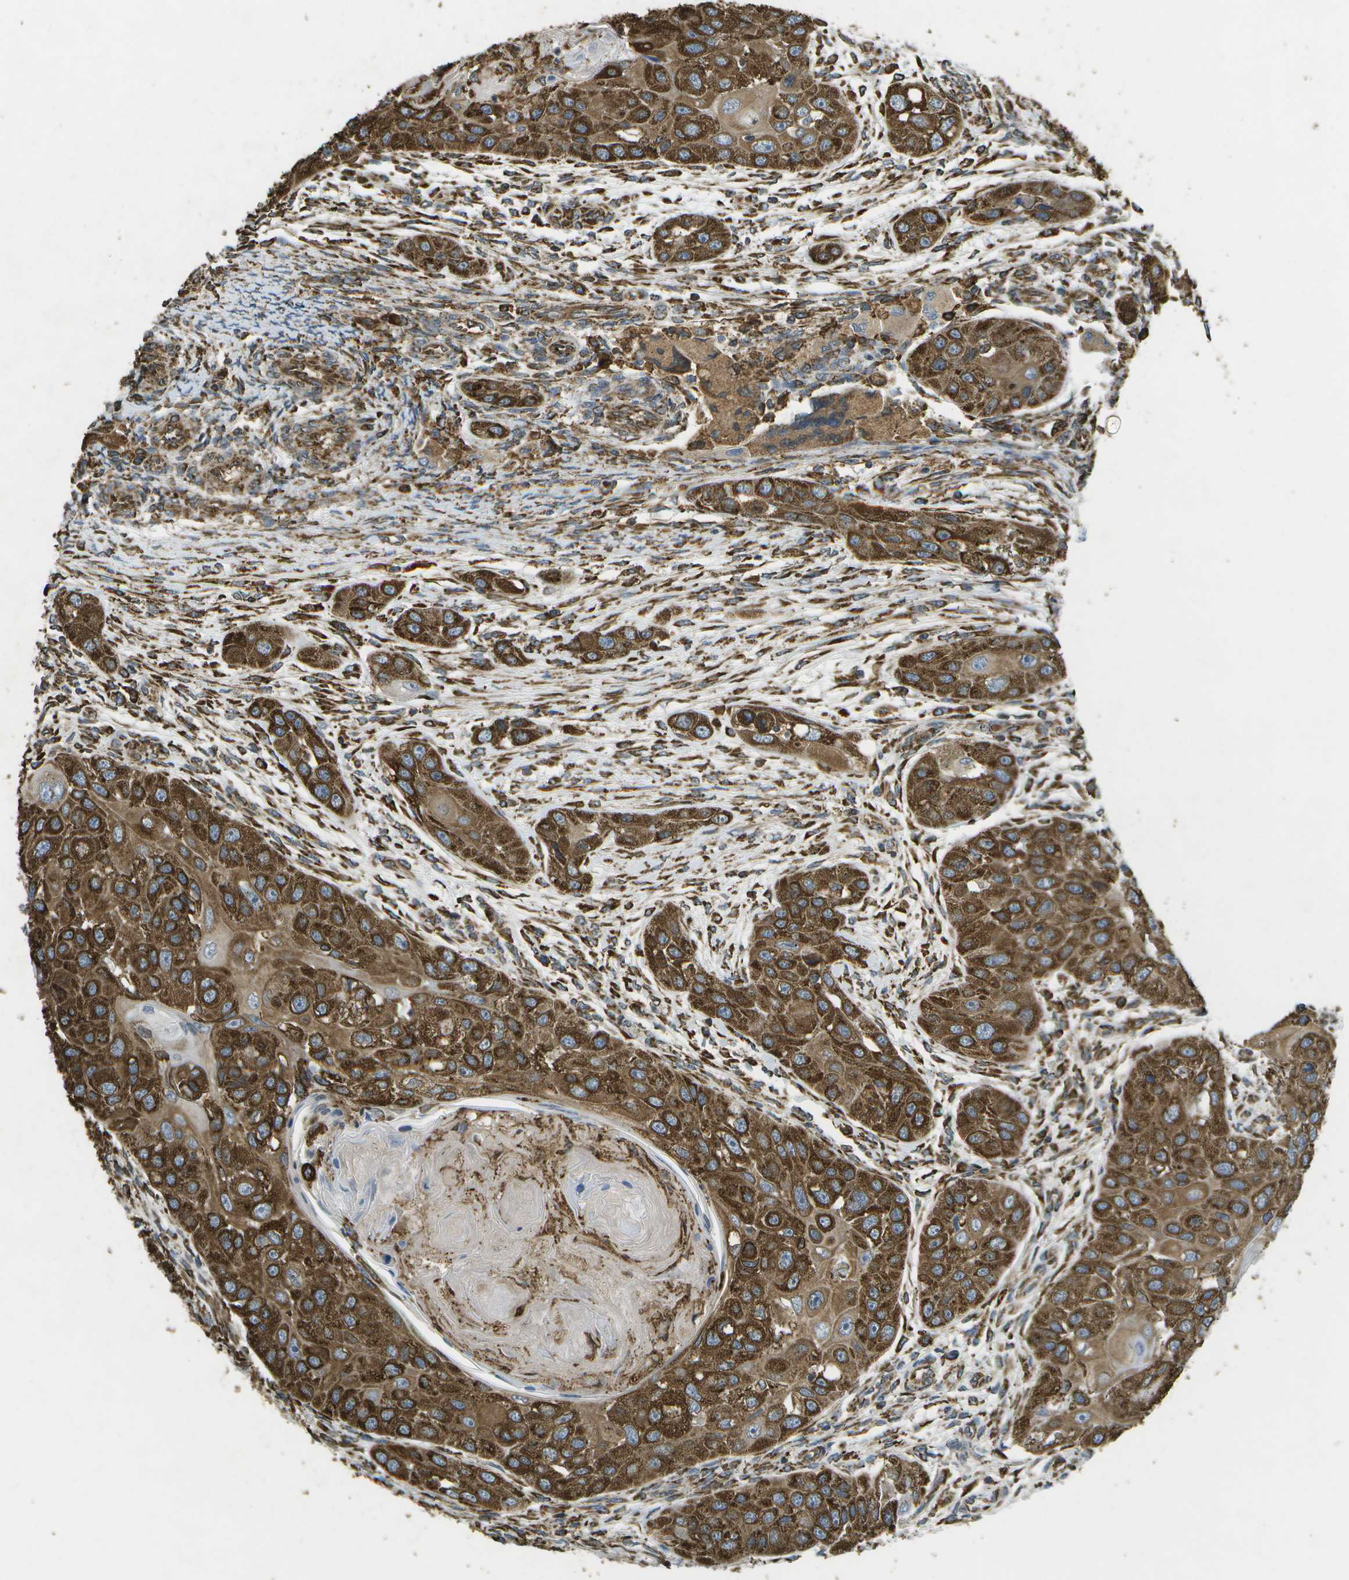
{"staining": {"intensity": "strong", "quantity": ">75%", "location": "cytoplasmic/membranous"}, "tissue": "head and neck cancer", "cell_type": "Tumor cells", "image_type": "cancer", "snomed": [{"axis": "morphology", "description": "Normal tissue, NOS"}, {"axis": "morphology", "description": "Squamous cell carcinoma, NOS"}, {"axis": "topography", "description": "Skeletal muscle"}, {"axis": "topography", "description": "Head-Neck"}], "caption": "High-magnification brightfield microscopy of head and neck cancer (squamous cell carcinoma) stained with DAB (3,3'-diaminobenzidine) (brown) and counterstained with hematoxylin (blue). tumor cells exhibit strong cytoplasmic/membranous positivity is appreciated in about>75% of cells.", "gene": "PDIA4", "patient": {"sex": "male", "age": 51}}